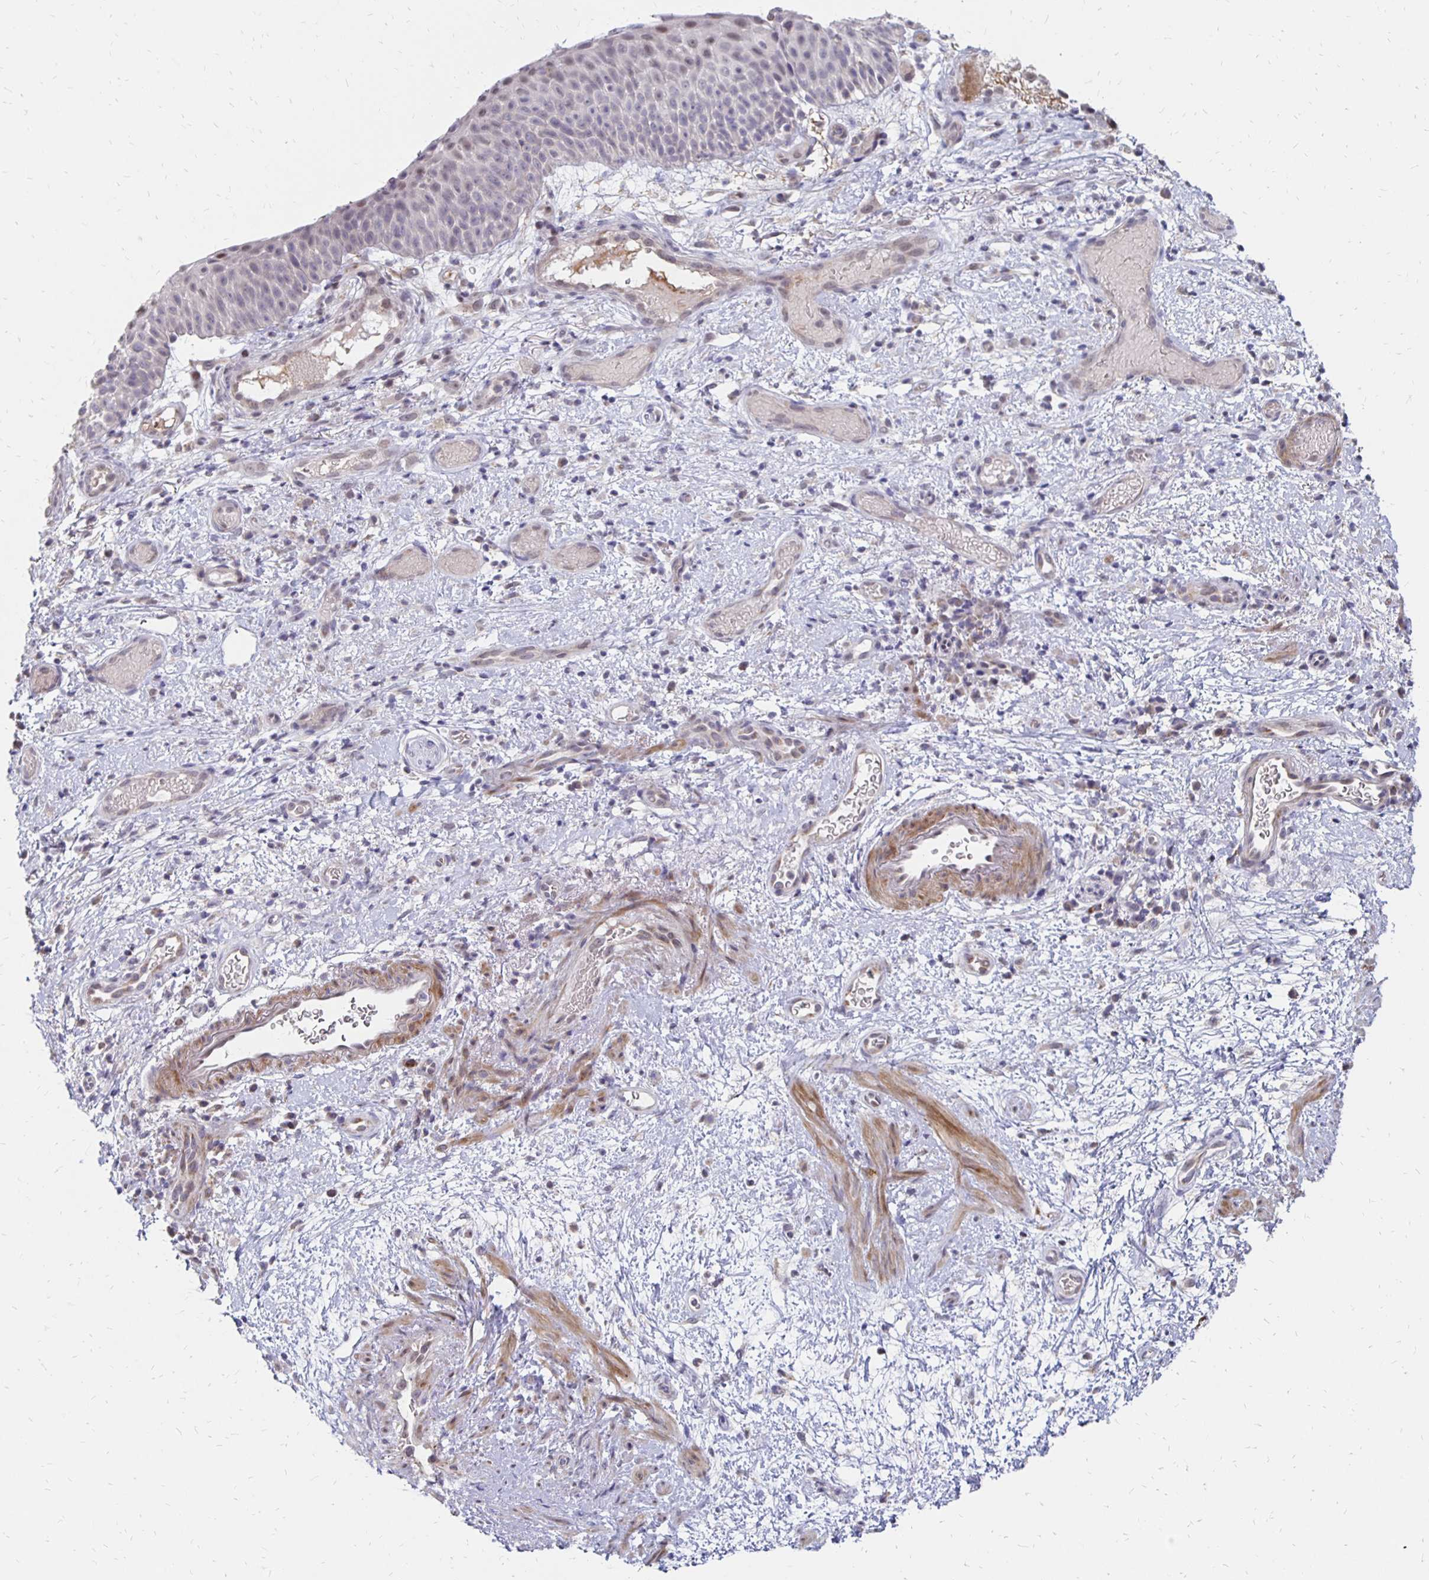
{"staining": {"intensity": "weak", "quantity": "<25%", "location": "nuclear"}, "tissue": "nasopharynx", "cell_type": "Respiratory epithelial cells", "image_type": "normal", "snomed": [{"axis": "morphology", "description": "Normal tissue, NOS"}, {"axis": "morphology", "description": "Inflammation, NOS"}, {"axis": "topography", "description": "Nasopharynx"}], "caption": "This photomicrograph is of benign nasopharynx stained with immunohistochemistry to label a protein in brown with the nuclei are counter-stained blue. There is no positivity in respiratory epithelial cells.", "gene": "ATOSB", "patient": {"sex": "male", "age": 54}}